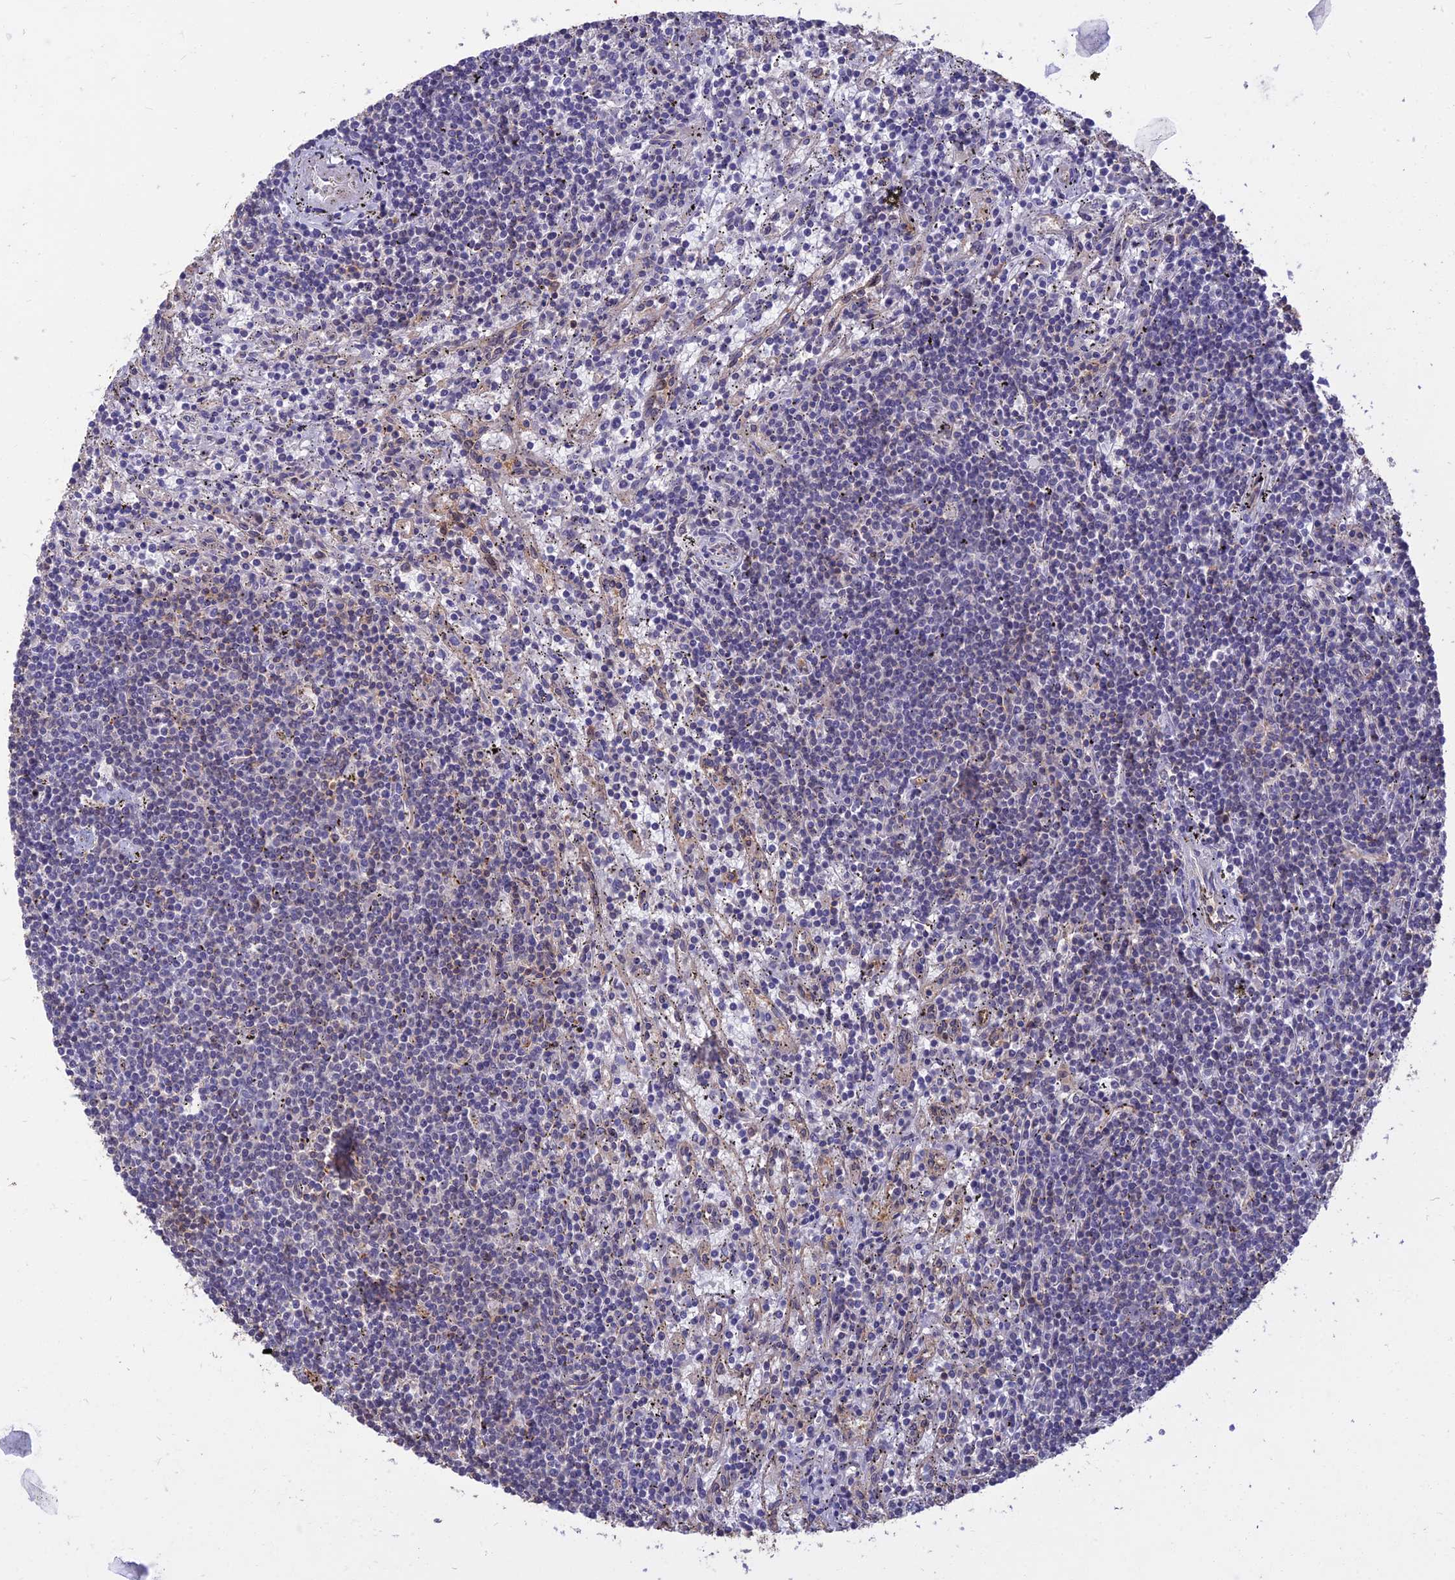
{"staining": {"intensity": "negative", "quantity": "none", "location": "none"}, "tissue": "lymphoma", "cell_type": "Tumor cells", "image_type": "cancer", "snomed": [{"axis": "morphology", "description": "Malignant lymphoma, non-Hodgkin's type, Low grade"}, {"axis": "topography", "description": "Spleen"}], "caption": "Lymphoma was stained to show a protein in brown. There is no significant expression in tumor cells. (DAB (3,3'-diaminobenzidine) immunohistochemistry visualized using brightfield microscopy, high magnification).", "gene": "LRRN3", "patient": {"sex": "male", "age": 76}}